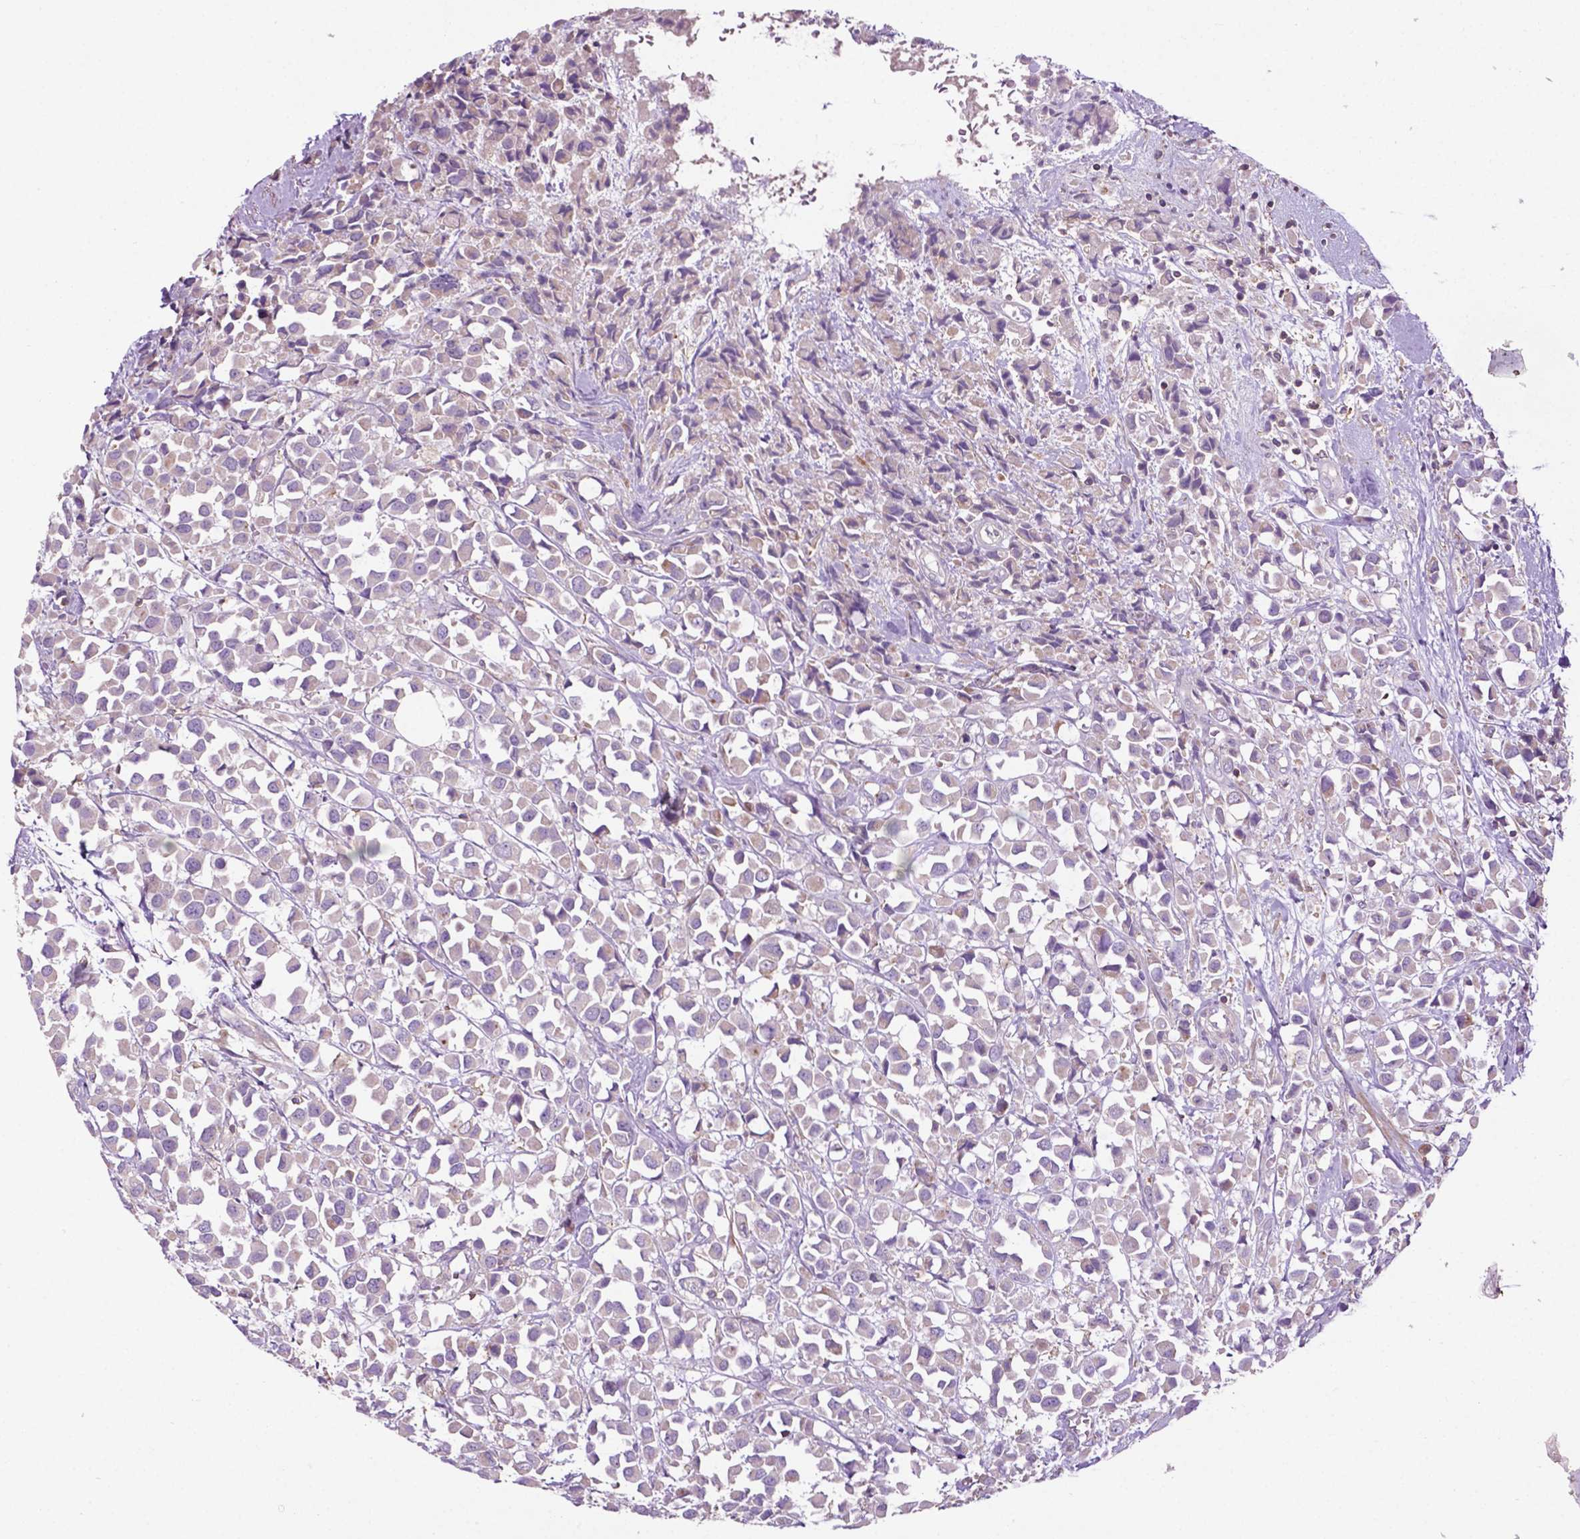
{"staining": {"intensity": "negative", "quantity": "none", "location": "none"}, "tissue": "breast cancer", "cell_type": "Tumor cells", "image_type": "cancer", "snomed": [{"axis": "morphology", "description": "Duct carcinoma"}, {"axis": "topography", "description": "Breast"}], "caption": "Image shows no protein staining in tumor cells of breast cancer tissue.", "gene": "BMP4", "patient": {"sex": "female", "age": 61}}